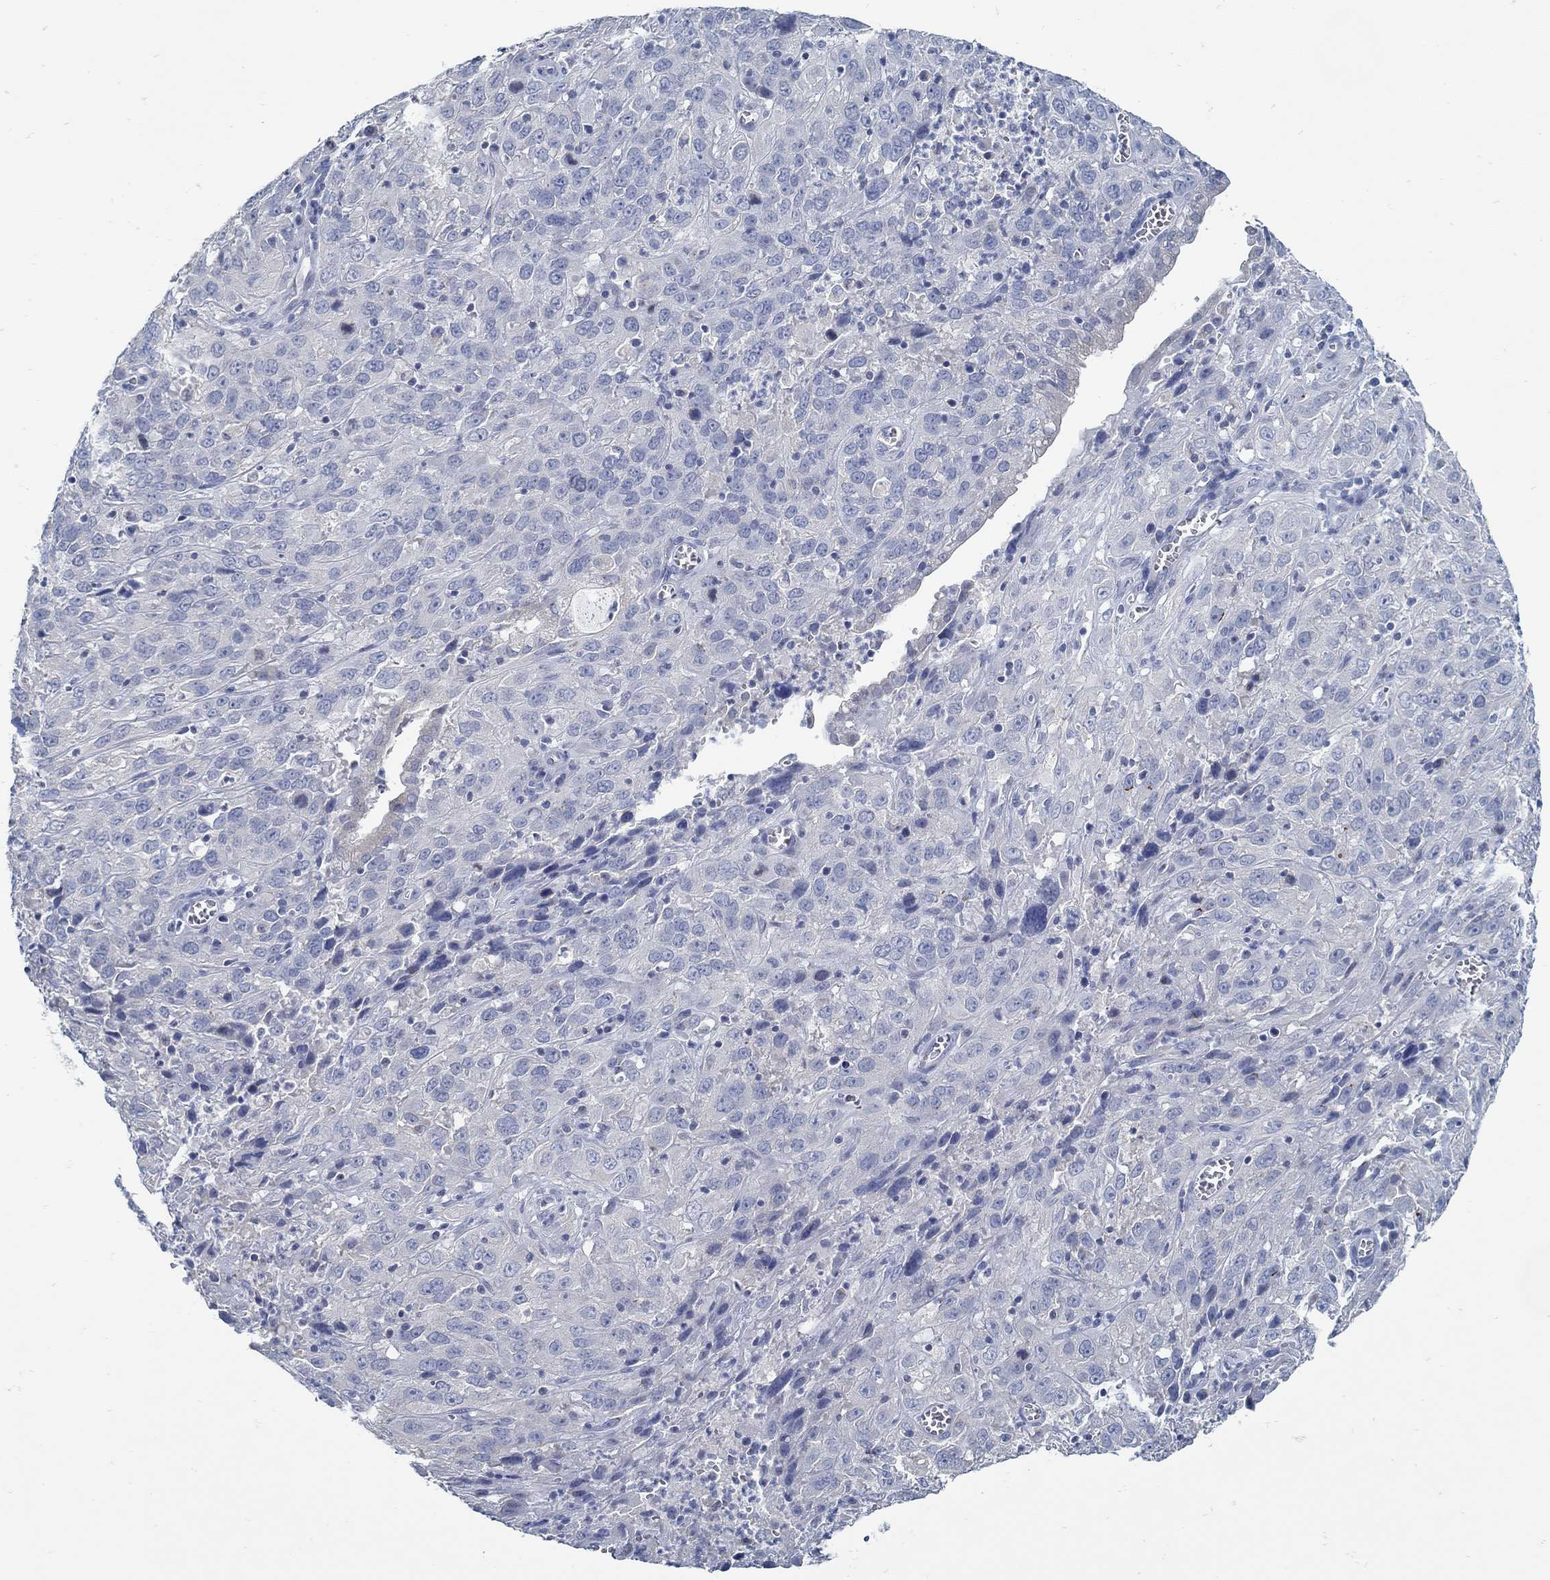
{"staining": {"intensity": "negative", "quantity": "none", "location": "none"}, "tissue": "cervical cancer", "cell_type": "Tumor cells", "image_type": "cancer", "snomed": [{"axis": "morphology", "description": "Squamous cell carcinoma, NOS"}, {"axis": "topography", "description": "Cervix"}], "caption": "Cervical cancer (squamous cell carcinoma) was stained to show a protein in brown. There is no significant expression in tumor cells.", "gene": "ZFAND4", "patient": {"sex": "female", "age": 32}}